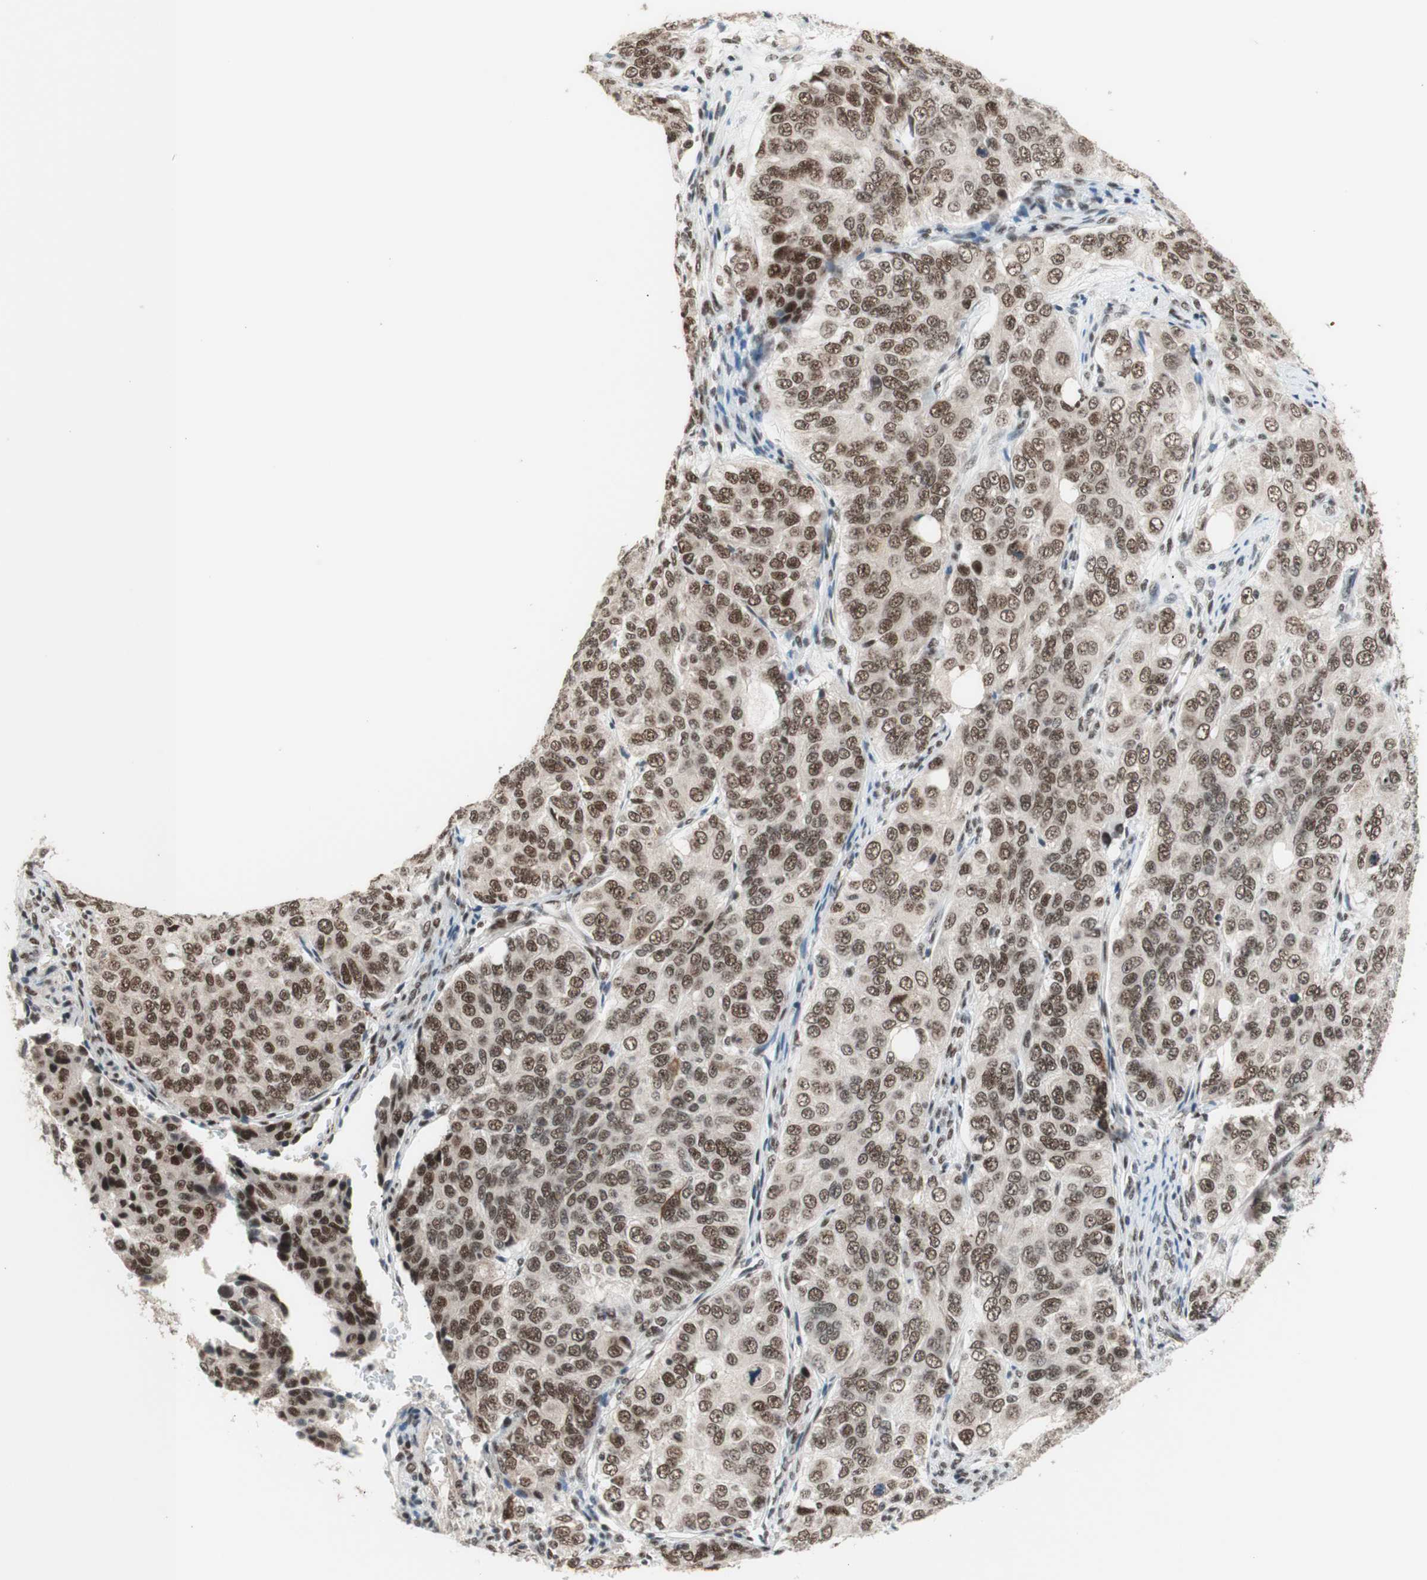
{"staining": {"intensity": "moderate", "quantity": ">75%", "location": "nuclear"}, "tissue": "ovarian cancer", "cell_type": "Tumor cells", "image_type": "cancer", "snomed": [{"axis": "morphology", "description": "Carcinoma, endometroid"}, {"axis": "topography", "description": "Ovary"}], "caption": "About >75% of tumor cells in ovarian cancer (endometroid carcinoma) demonstrate moderate nuclear protein staining as visualized by brown immunohistochemical staining.", "gene": "PRPF19", "patient": {"sex": "female", "age": 51}}